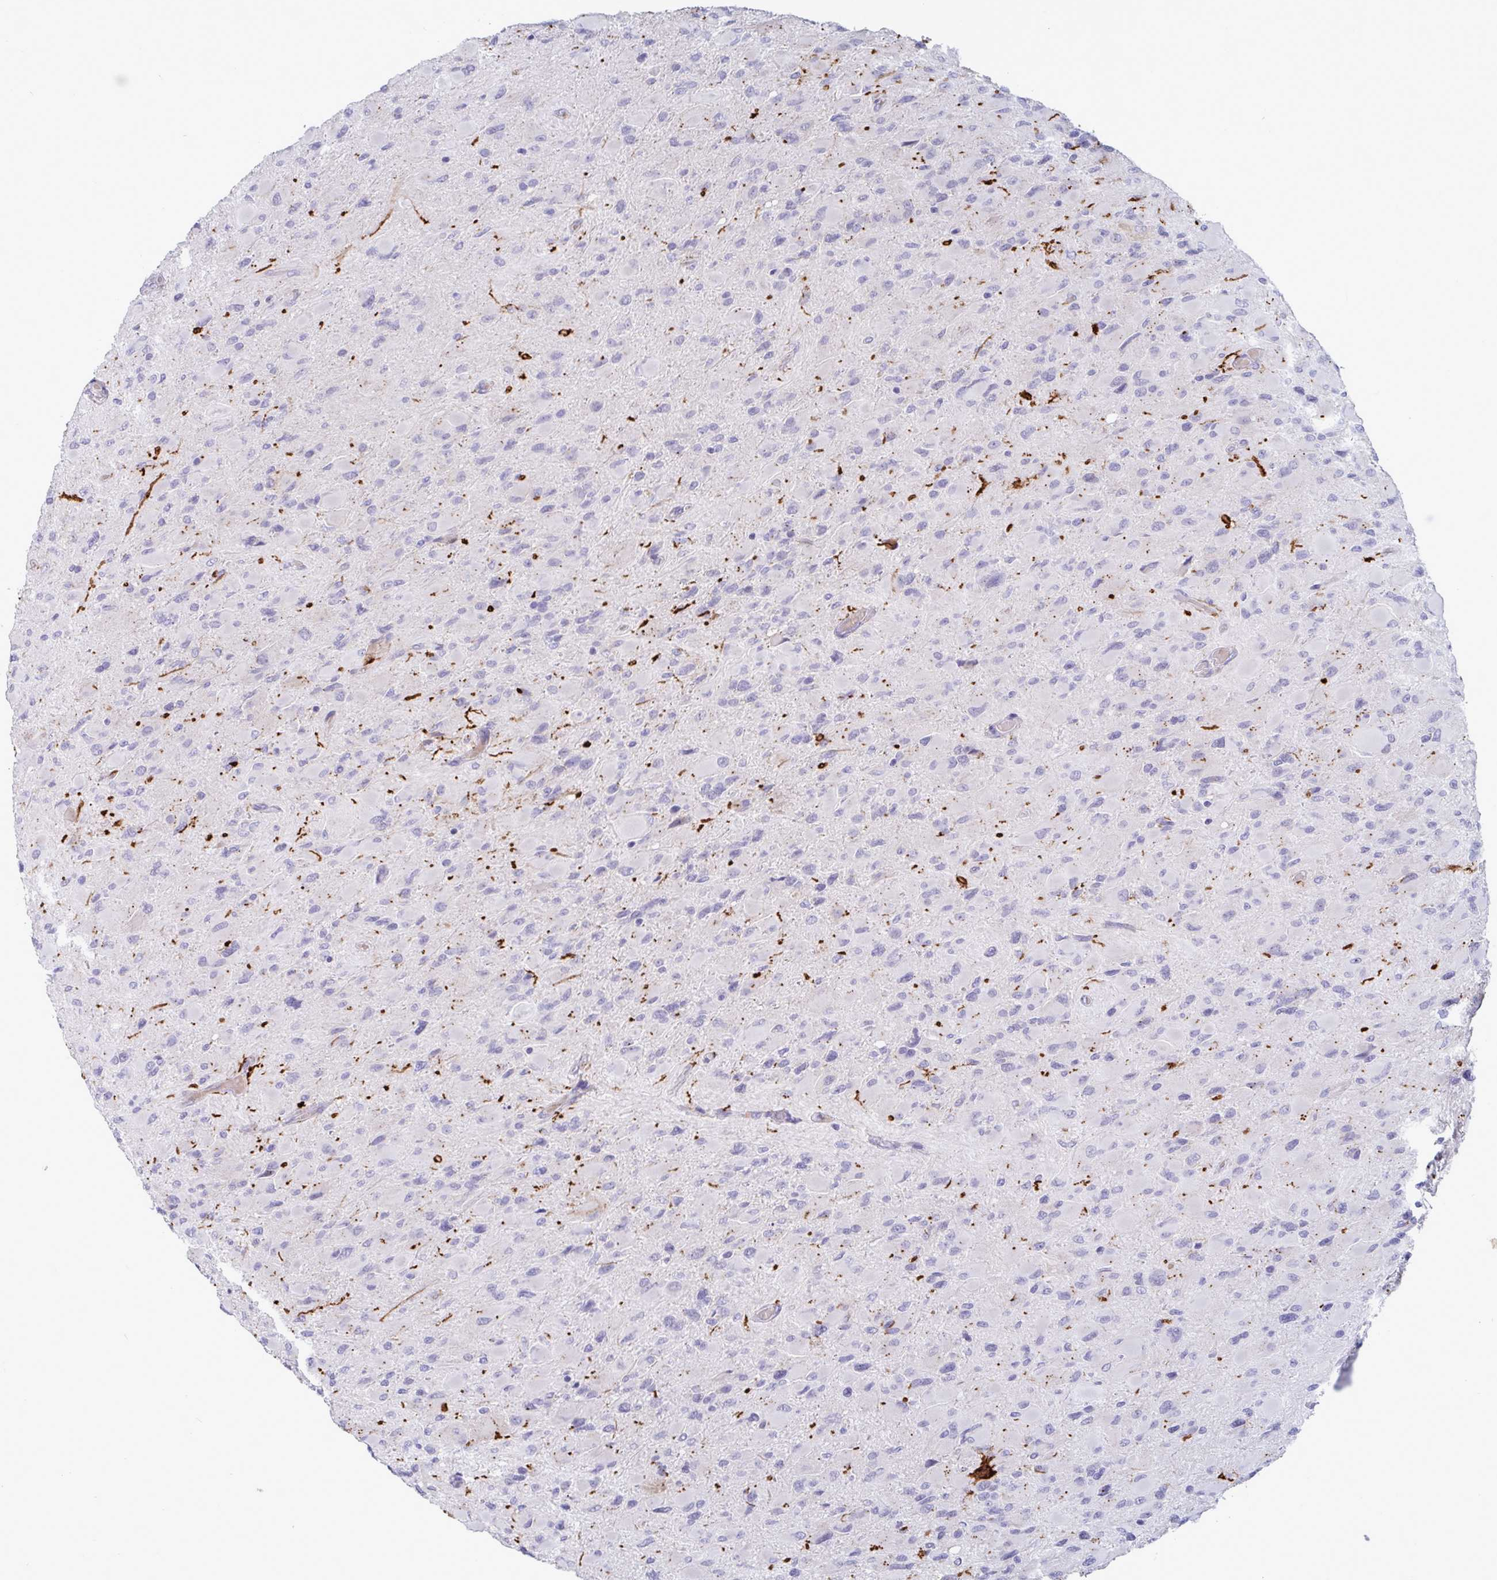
{"staining": {"intensity": "negative", "quantity": "none", "location": "none"}, "tissue": "glioma", "cell_type": "Tumor cells", "image_type": "cancer", "snomed": [{"axis": "morphology", "description": "Glioma, malignant, High grade"}, {"axis": "topography", "description": "Cerebral cortex"}], "caption": "Micrograph shows no significant protein staining in tumor cells of high-grade glioma (malignant). (Brightfield microscopy of DAB immunohistochemistry at high magnification).", "gene": "TAS2R38", "patient": {"sex": "female", "age": 36}}